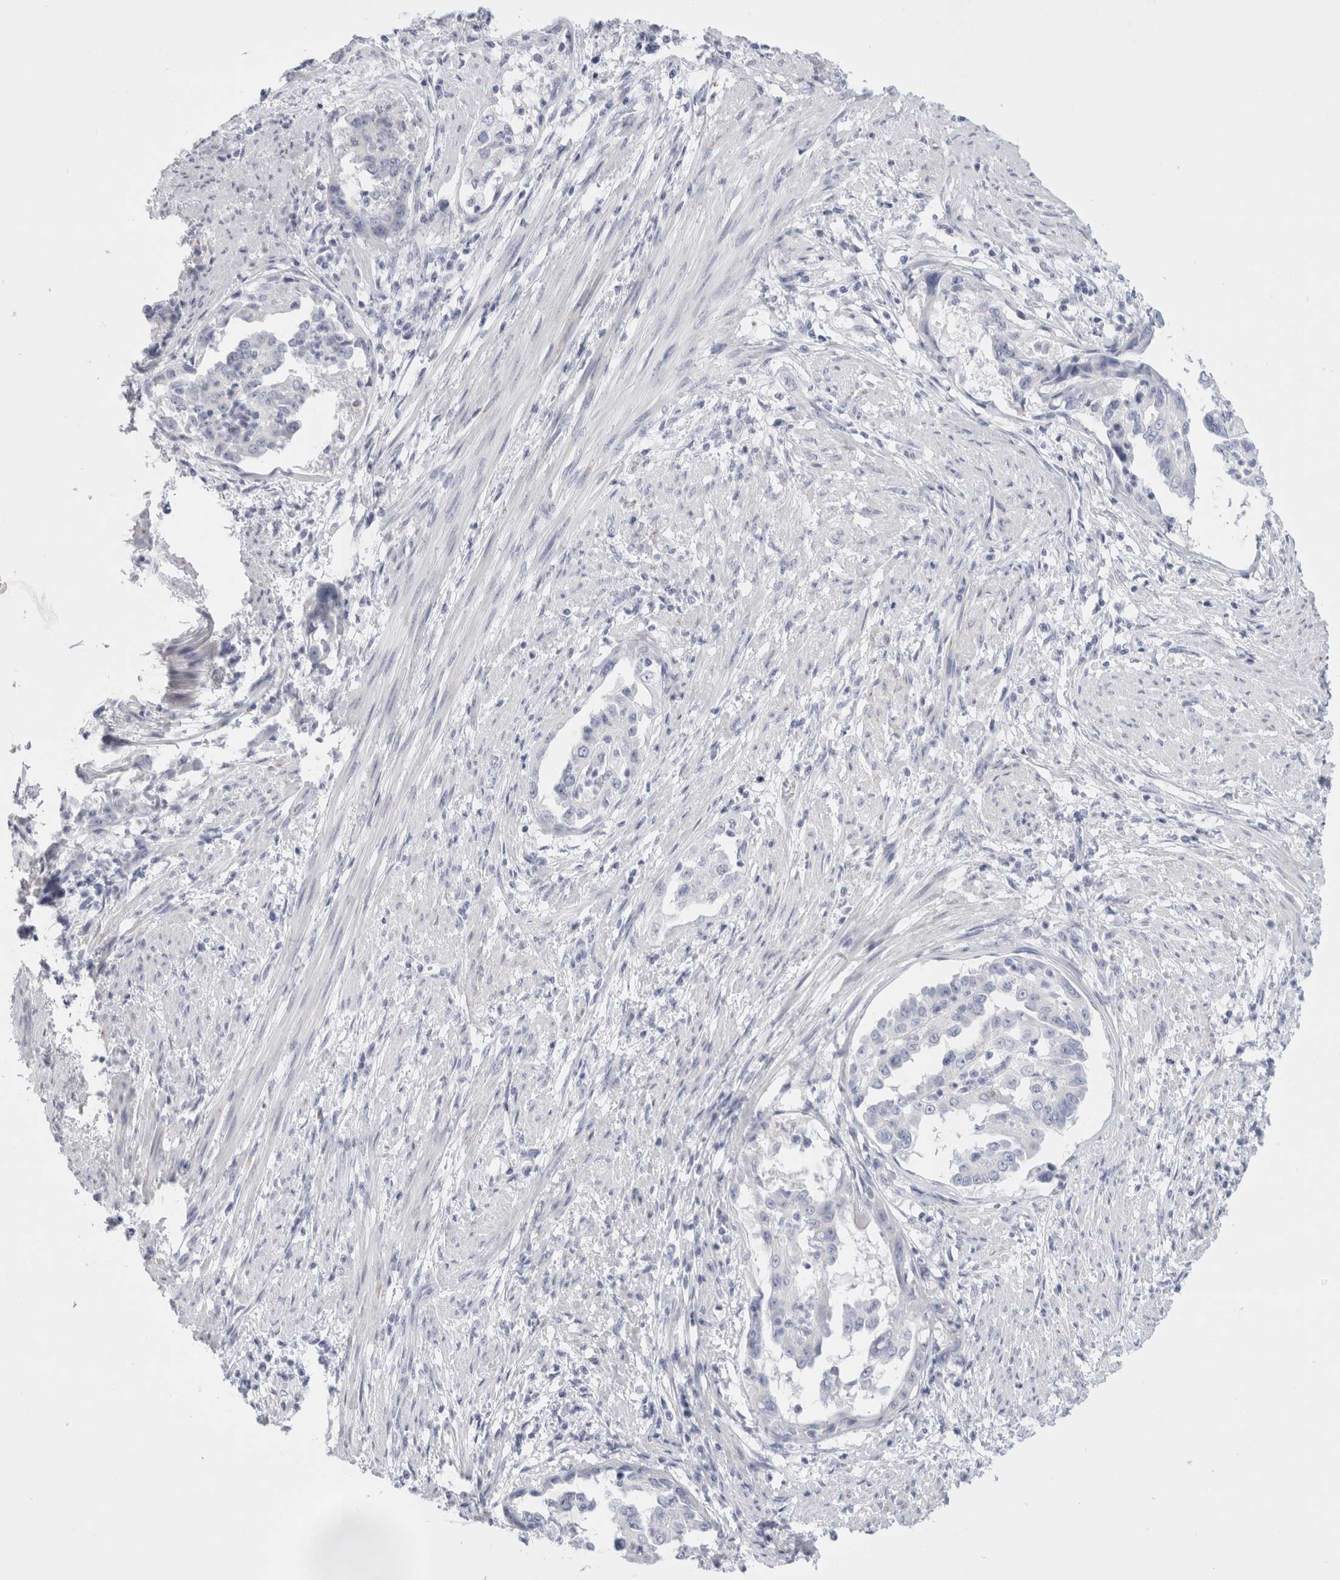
{"staining": {"intensity": "negative", "quantity": "none", "location": "none"}, "tissue": "endometrial cancer", "cell_type": "Tumor cells", "image_type": "cancer", "snomed": [{"axis": "morphology", "description": "Adenocarcinoma, NOS"}, {"axis": "topography", "description": "Endometrium"}], "caption": "Immunohistochemistry image of adenocarcinoma (endometrial) stained for a protein (brown), which exhibits no positivity in tumor cells.", "gene": "MUC15", "patient": {"sex": "female", "age": 85}}